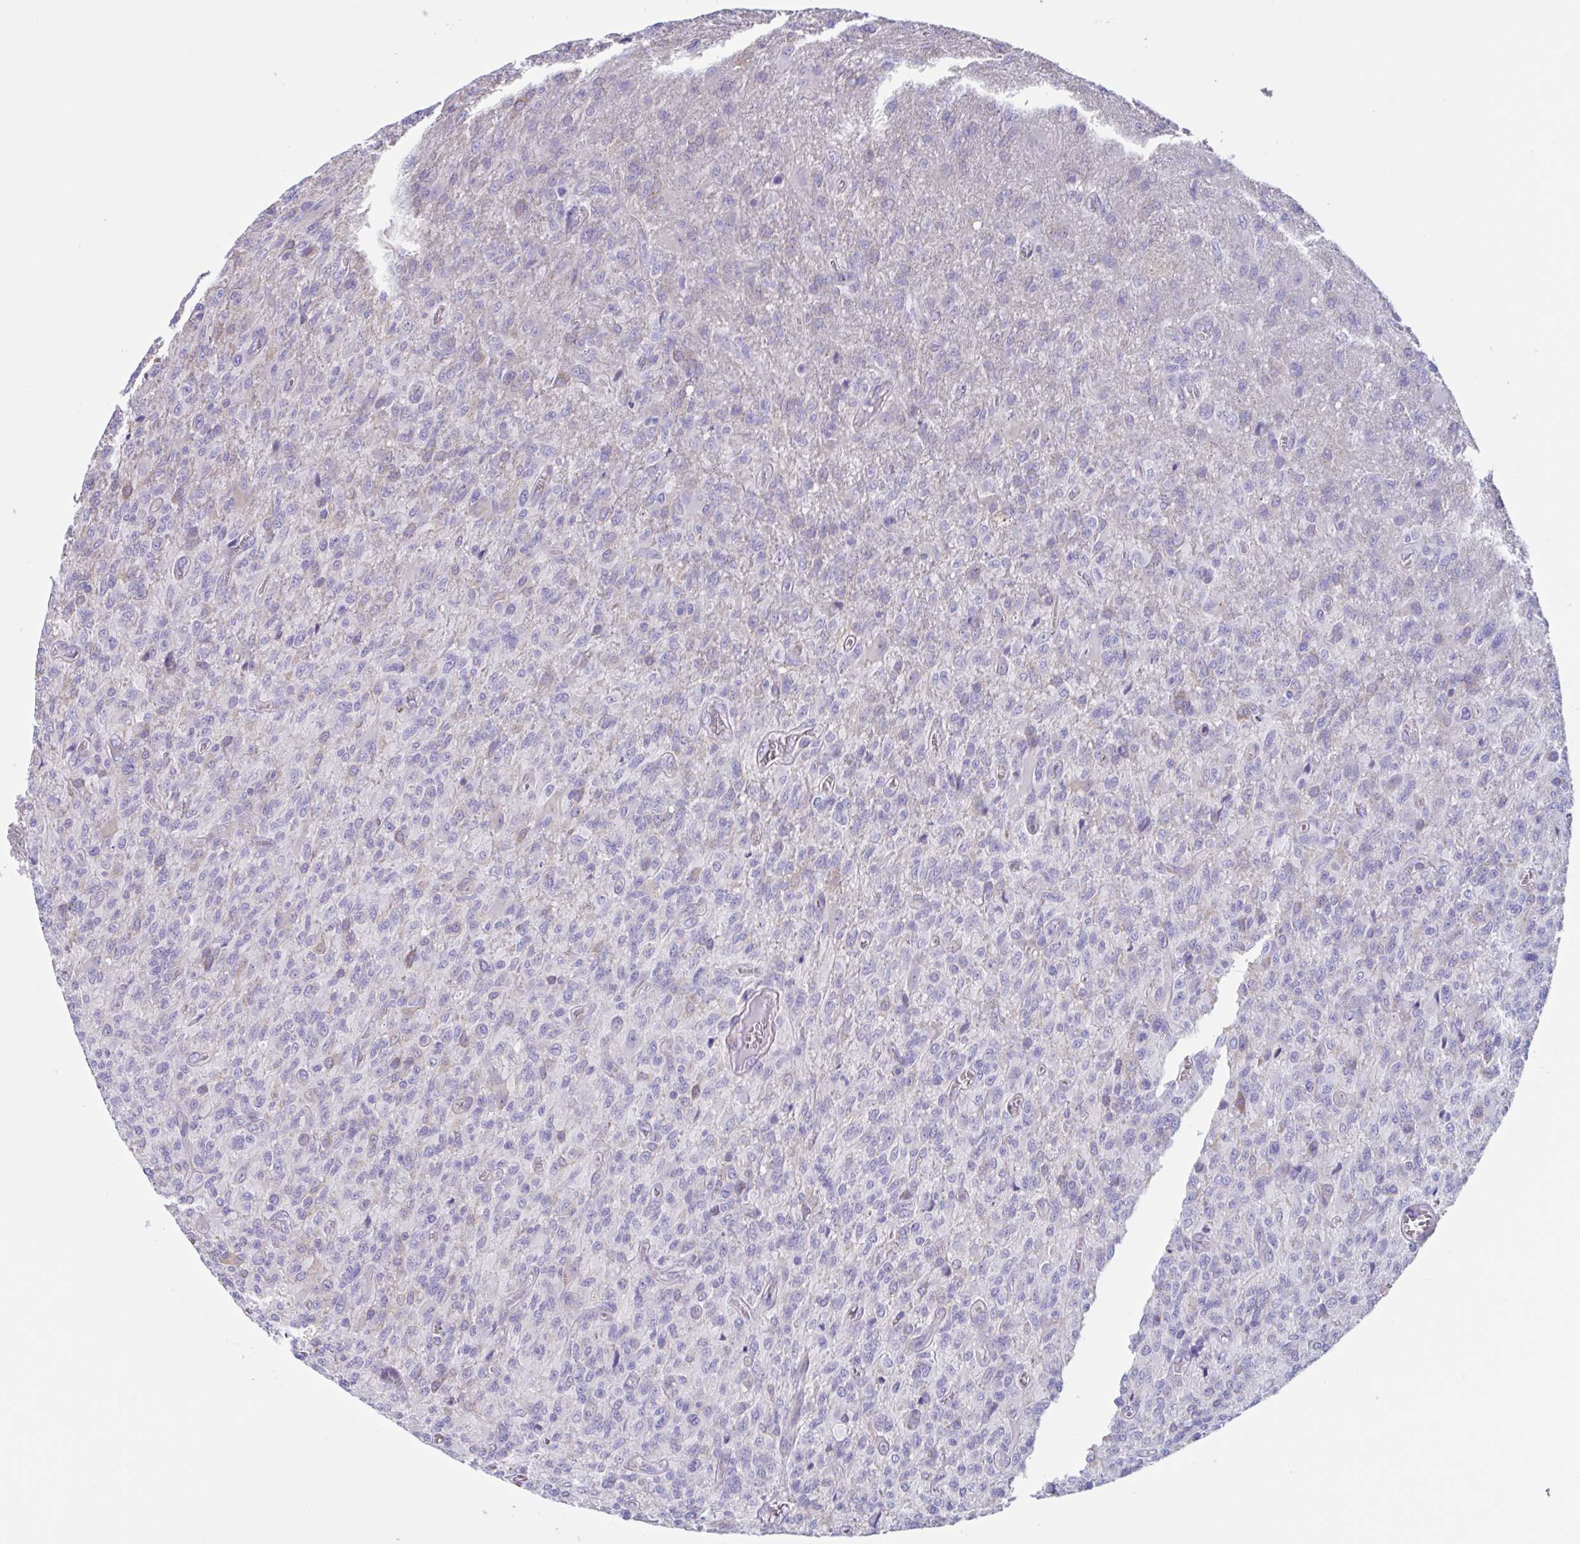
{"staining": {"intensity": "negative", "quantity": "none", "location": "none"}, "tissue": "glioma", "cell_type": "Tumor cells", "image_type": "cancer", "snomed": [{"axis": "morphology", "description": "Glioma, malignant, High grade"}, {"axis": "topography", "description": "Brain"}], "caption": "High power microscopy micrograph of an IHC micrograph of glioma, revealing no significant expression in tumor cells. (Stains: DAB immunohistochemistry with hematoxylin counter stain, Microscopy: brightfield microscopy at high magnification).", "gene": "LPIN3", "patient": {"sex": "male", "age": 61}}